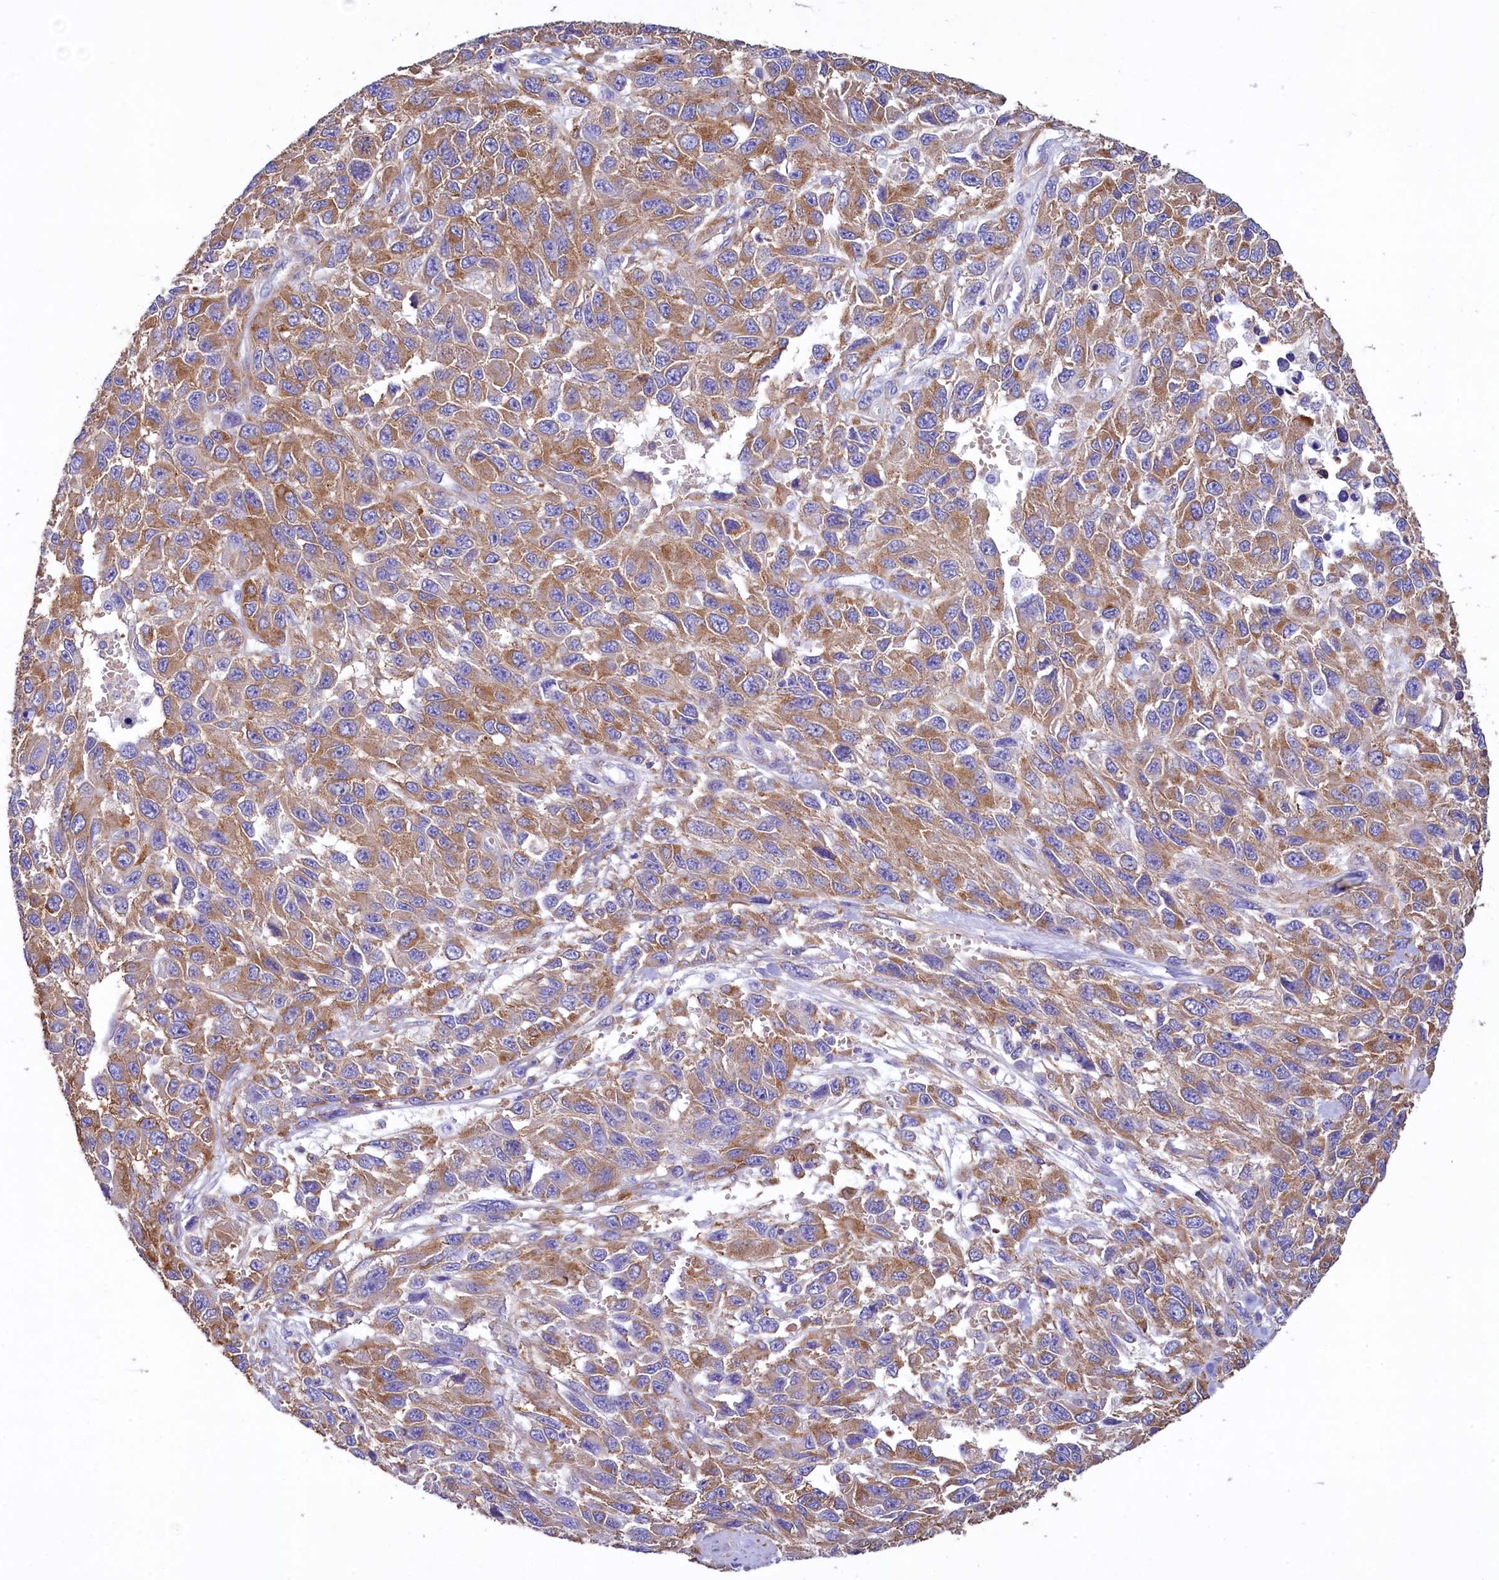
{"staining": {"intensity": "moderate", "quantity": ">75%", "location": "cytoplasmic/membranous"}, "tissue": "melanoma", "cell_type": "Tumor cells", "image_type": "cancer", "snomed": [{"axis": "morphology", "description": "Normal tissue, NOS"}, {"axis": "morphology", "description": "Malignant melanoma, NOS"}, {"axis": "topography", "description": "Skin"}], "caption": "Melanoma stained with a brown dye reveals moderate cytoplasmic/membranous positive expression in approximately >75% of tumor cells.", "gene": "GPR21", "patient": {"sex": "female", "age": 96}}